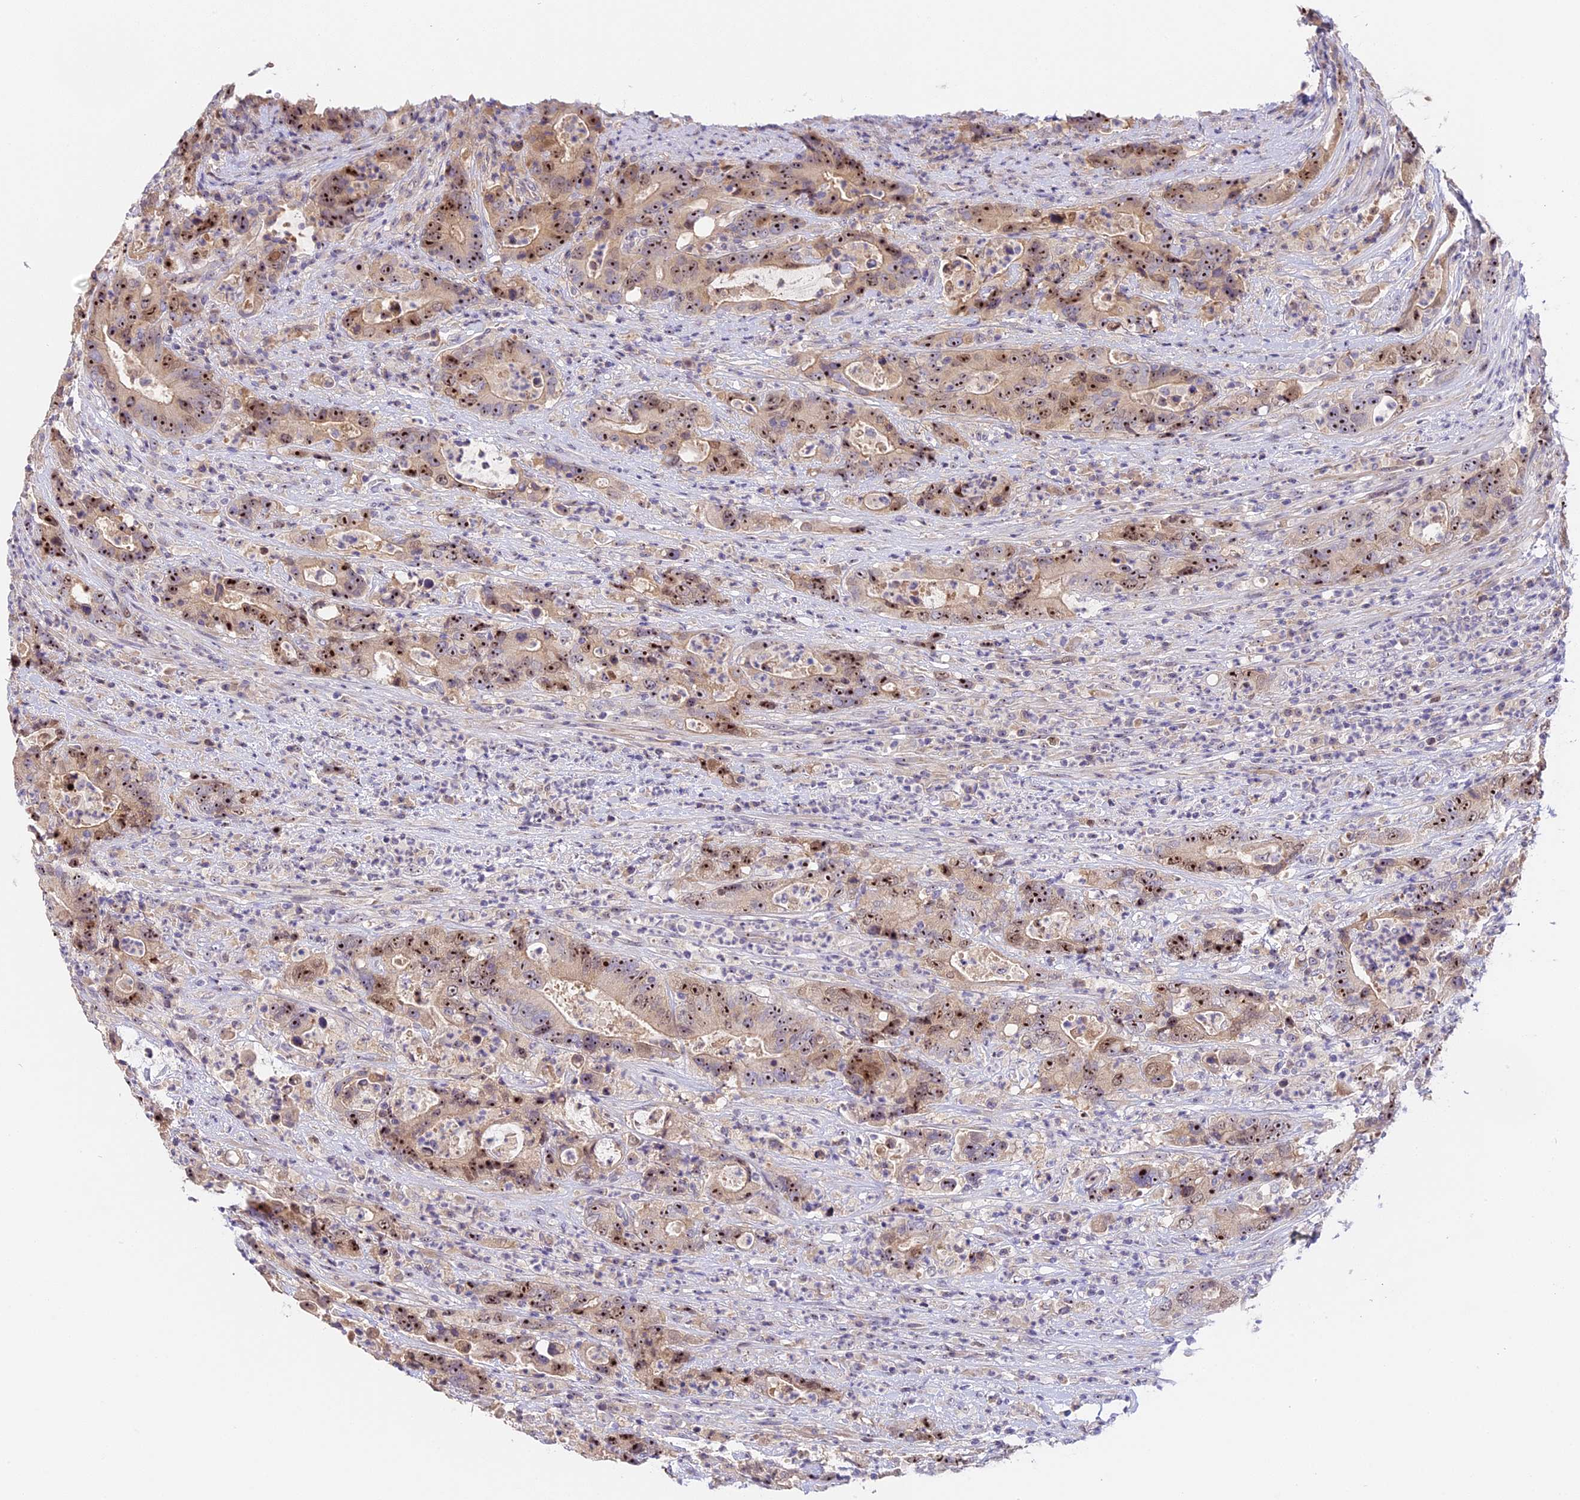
{"staining": {"intensity": "moderate", "quantity": ">75%", "location": "nuclear"}, "tissue": "colorectal cancer", "cell_type": "Tumor cells", "image_type": "cancer", "snomed": [{"axis": "morphology", "description": "Adenocarcinoma, NOS"}, {"axis": "topography", "description": "Colon"}], "caption": "The photomicrograph exhibits a brown stain indicating the presence of a protein in the nuclear of tumor cells in adenocarcinoma (colorectal).", "gene": "RAD51", "patient": {"sex": "female", "age": 75}}